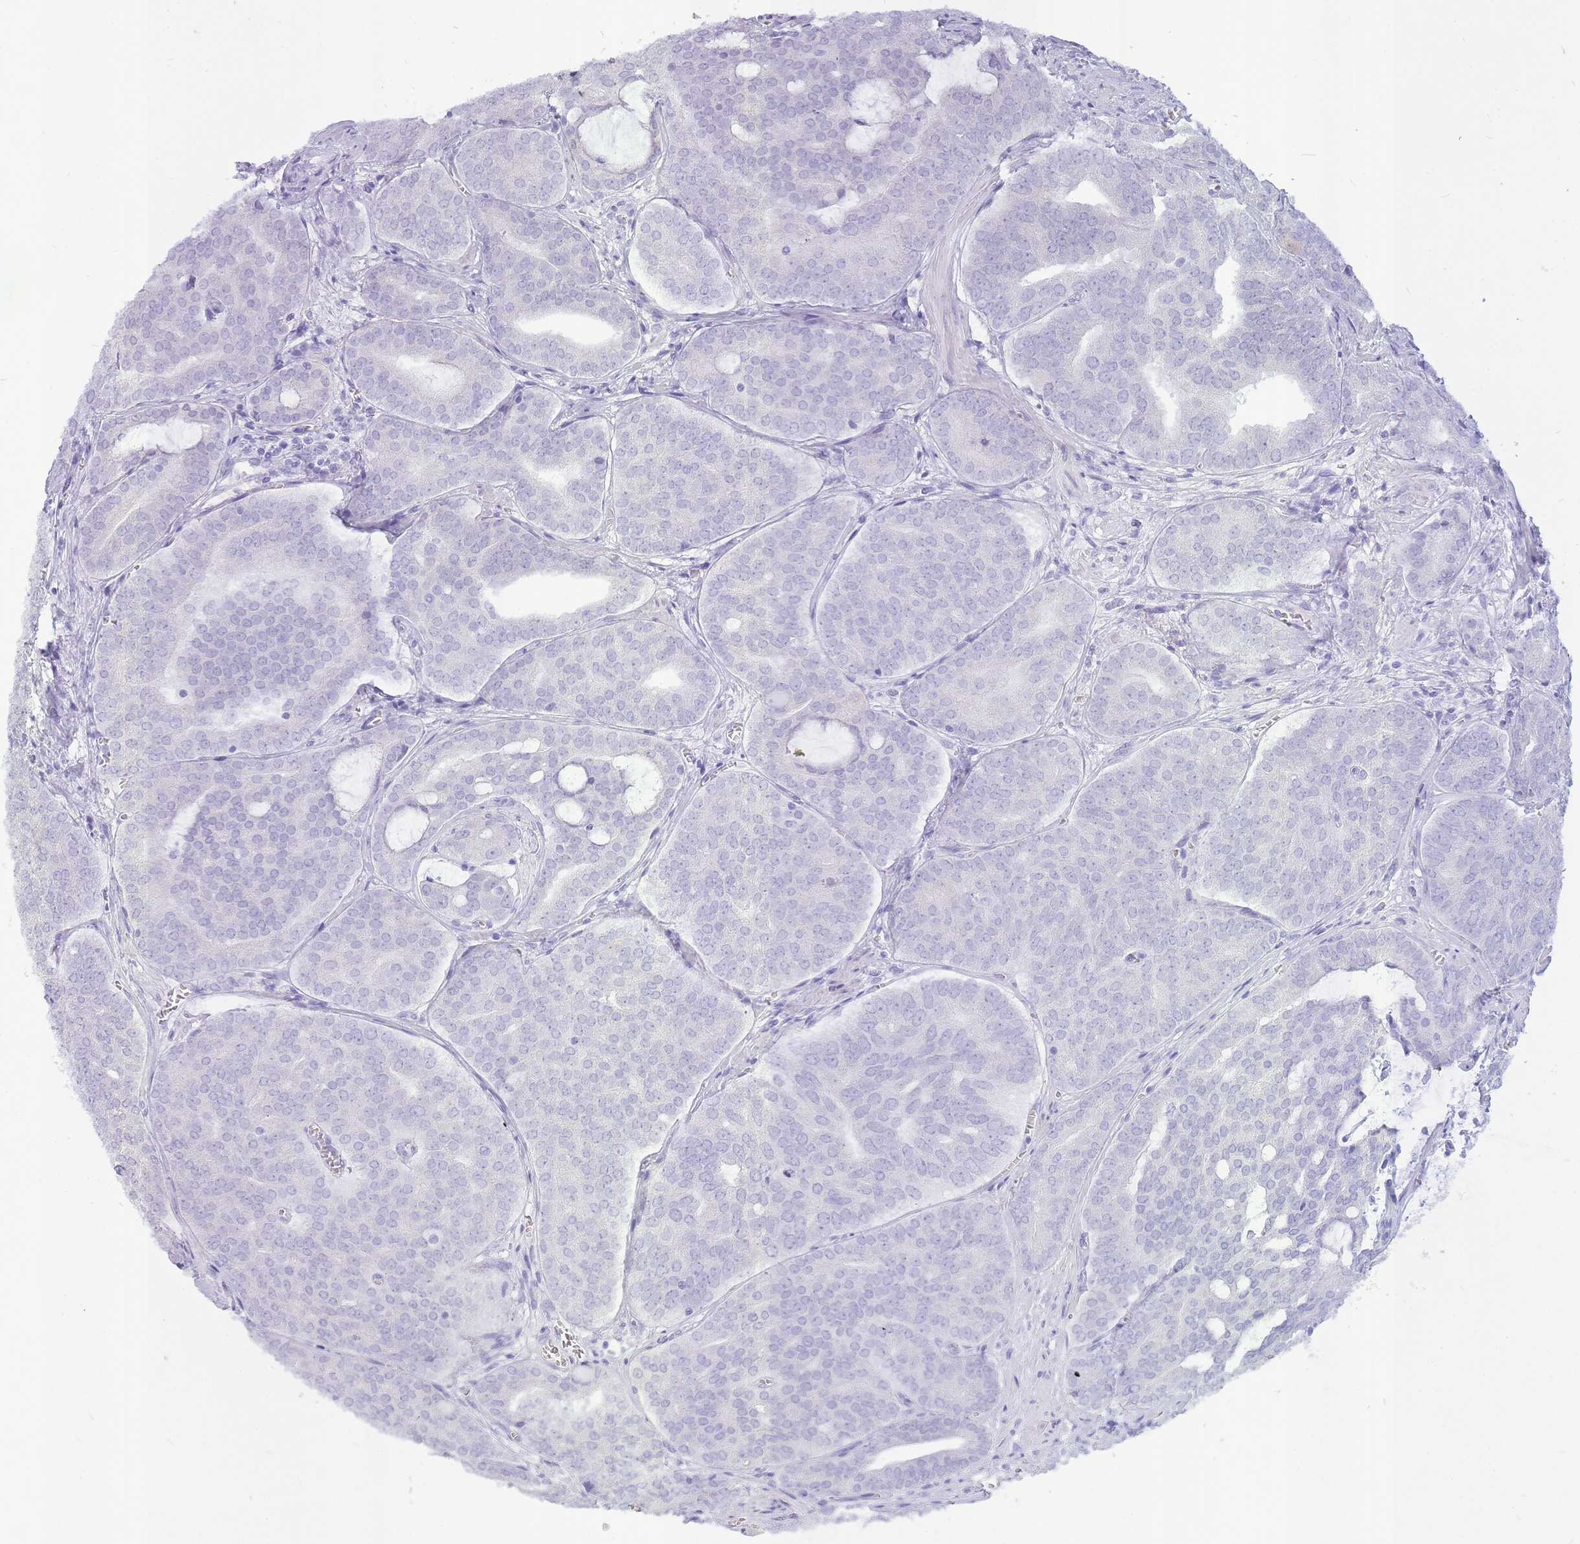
{"staining": {"intensity": "negative", "quantity": "none", "location": "none"}, "tissue": "prostate cancer", "cell_type": "Tumor cells", "image_type": "cancer", "snomed": [{"axis": "morphology", "description": "Adenocarcinoma, High grade"}, {"axis": "topography", "description": "Prostate"}], "caption": "Tumor cells show no significant positivity in prostate cancer.", "gene": "INS", "patient": {"sex": "male", "age": 55}}